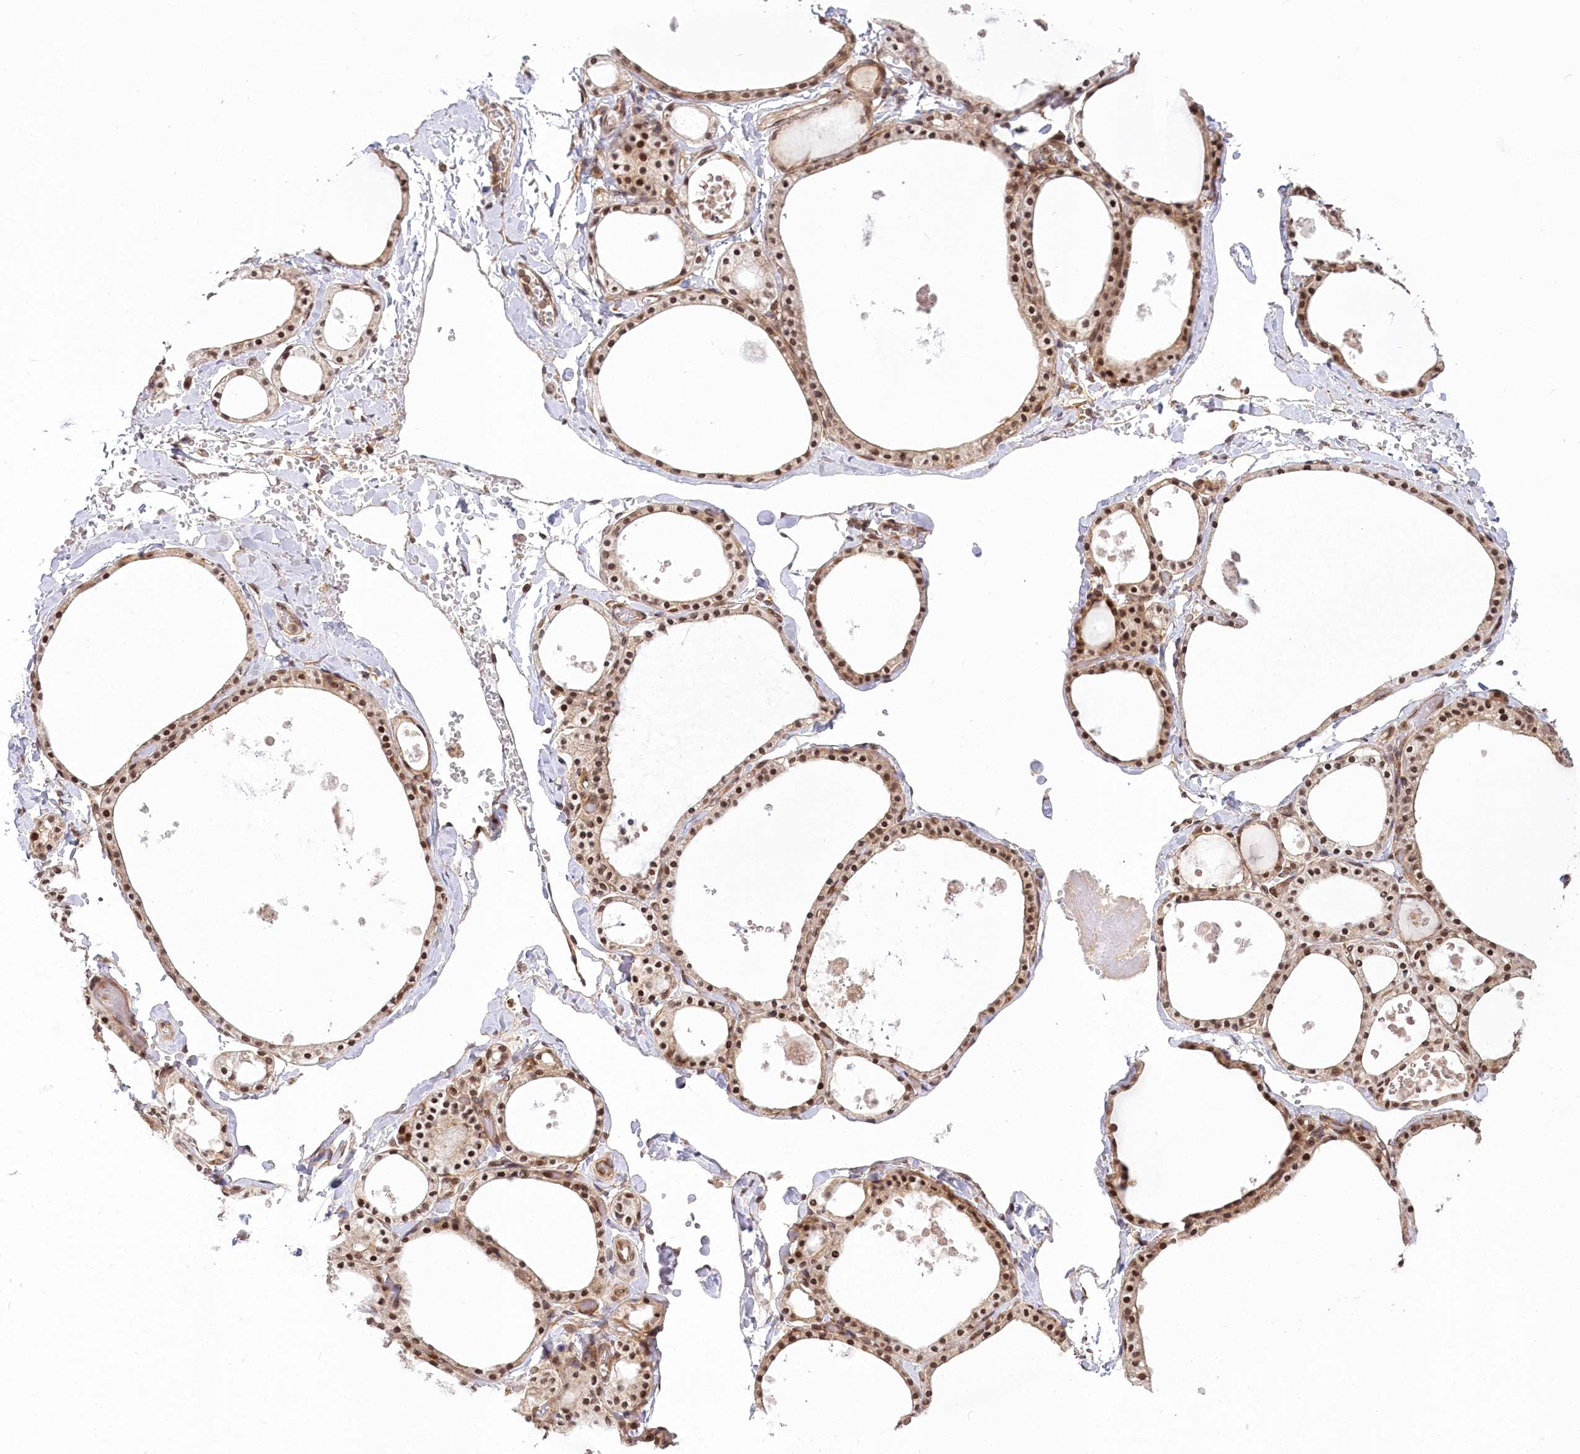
{"staining": {"intensity": "moderate", "quantity": ">75%", "location": "cytoplasmic/membranous,nuclear"}, "tissue": "thyroid gland", "cell_type": "Glandular cells", "image_type": "normal", "snomed": [{"axis": "morphology", "description": "Normal tissue, NOS"}, {"axis": "topography", "description": "Thyroid gland"}], "caption": "Protein positivity by immunohistochemistry (IHC) reveals moderate cytoplasmic/membranous,nuclear staining in about >75% of glandular cells in unremarkable thyroid gland.", "gene": "CEP70", "patient": {"sex": "male", "age": 56}}